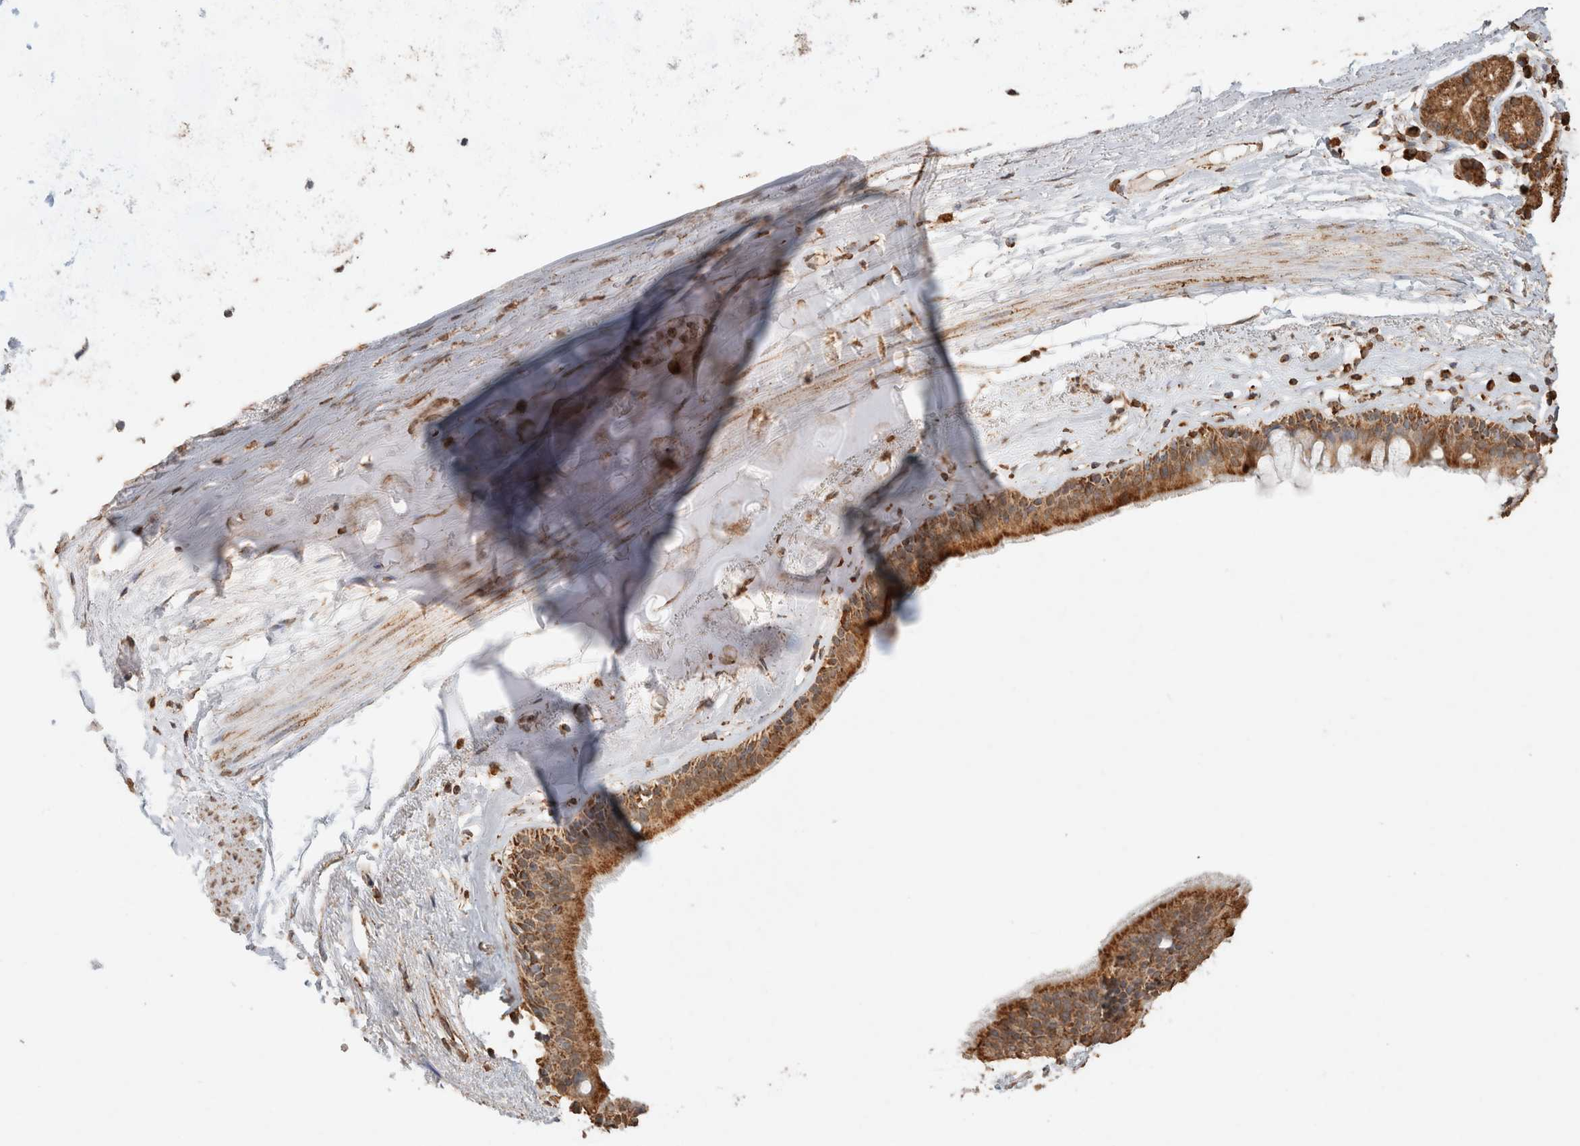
{"staining": {"intensity": "strong", "quantity": ">75%", "location": "cytoplasmic/membranous"}, "tissue": "bronchus", "cell_type": "Respiratory epithelial cells", "image_type": "normal", "snomed": [{"axis": "morphology", "description": "Normal tissue, NOS"}, {"axis": "topography", "description": "Cartilage tissue"}], "caption": "Immunohistochemistry staining of normal bronchus, which reveals high levels of strong cytoplasmic/membranous expression in about >75% of respiratory epithelial cells indicating strong cytoplasmic/membranous protein positivity. The staining was performed using DAB (brown) for protein detection and nuclei were counterstained in hematoxylin (blue).", "gene": "SDC2", "patient": {"sex": "female", "age": 63}}